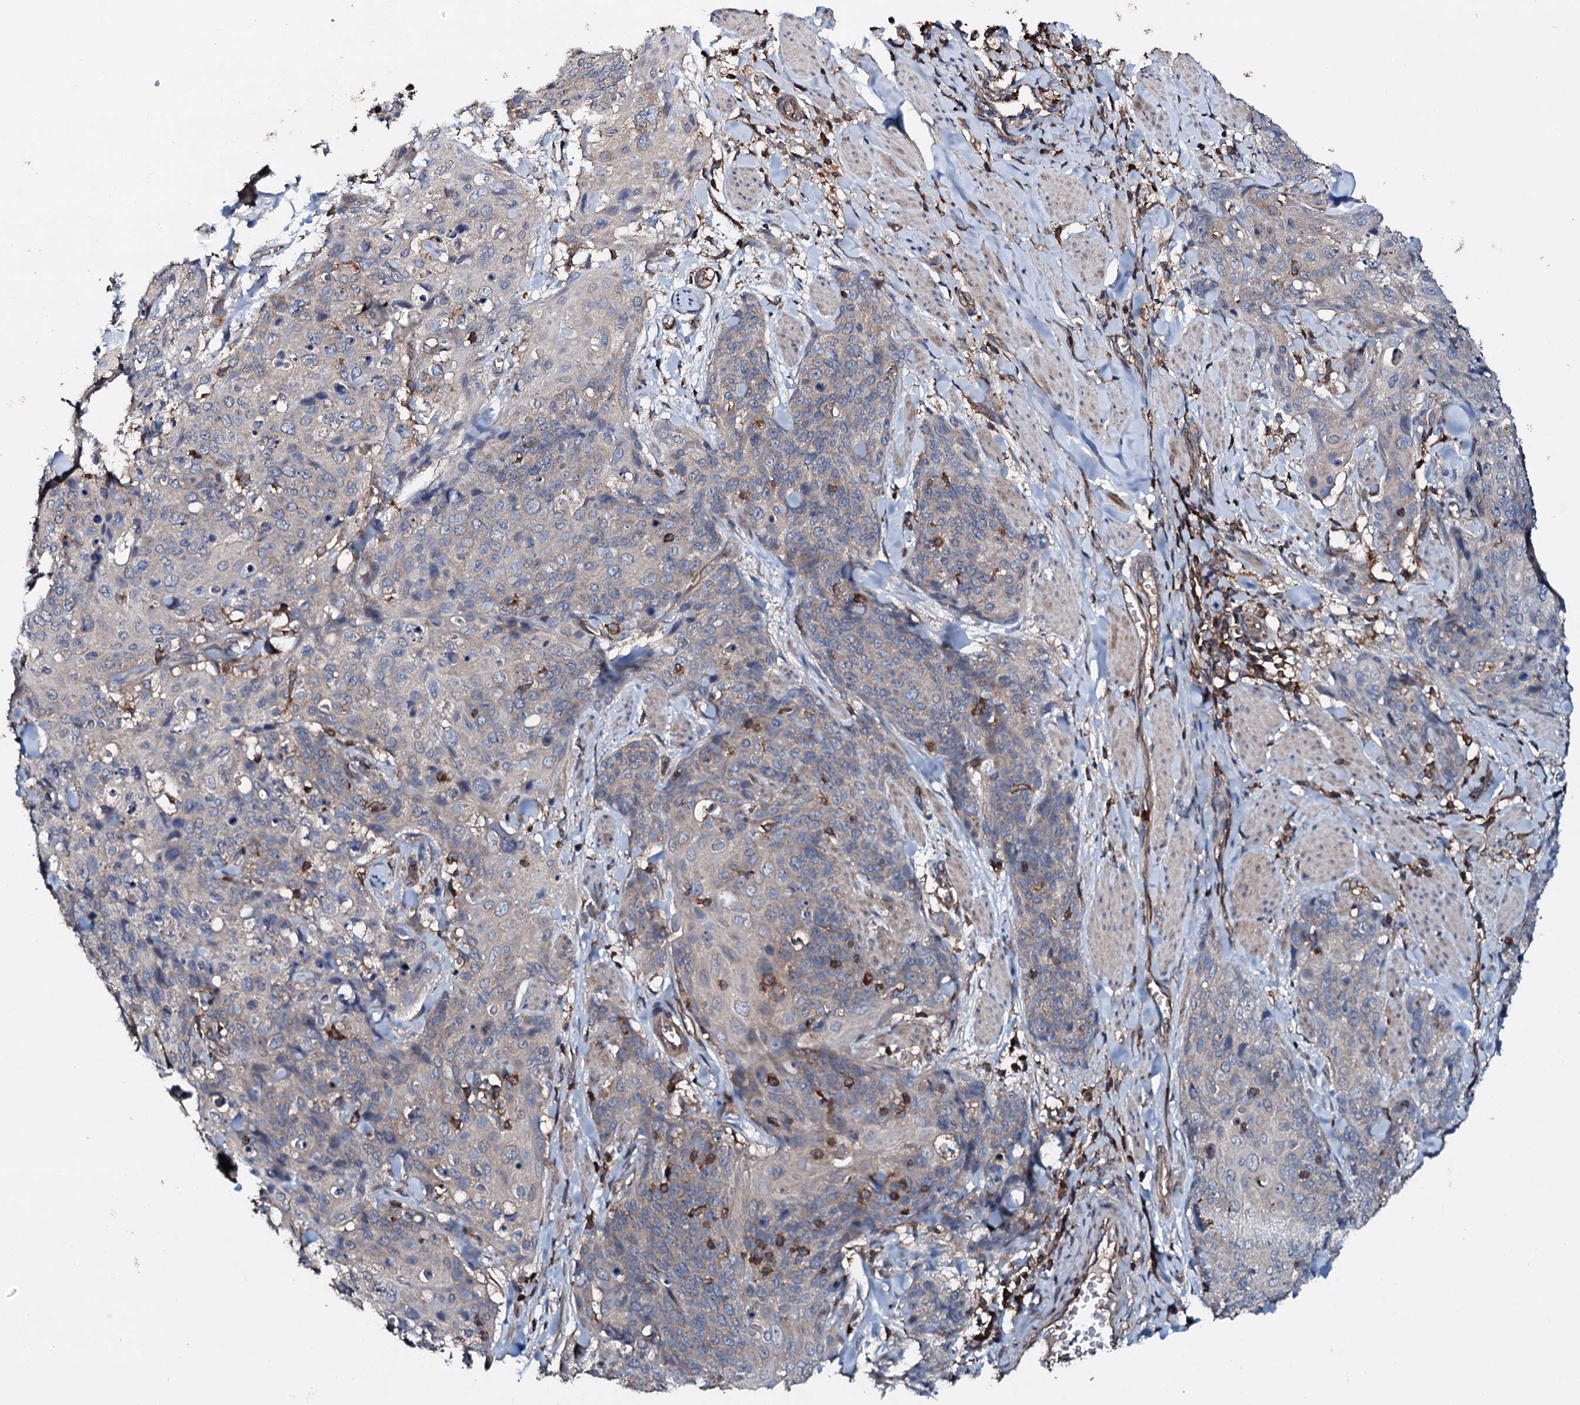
{"staining": {"intensity": "negative", "quantity": "none", "location": "none"}, "tissue": "skin cancer", "cell_type": "Tumor cells", "image_type": "cancer", "snomed": [{"axis": "morphology", "description": "Squamous cell carcinoma, NOS"}, {"axis": "topography", "description": "Skin"}, {"axis": "topography", "description": "Vulva"}], "caption": "Tumor cells show no significant protein staining in skin cancer.", "gene": "GRK2", "patient": {"sex": "female", "age": 85}}